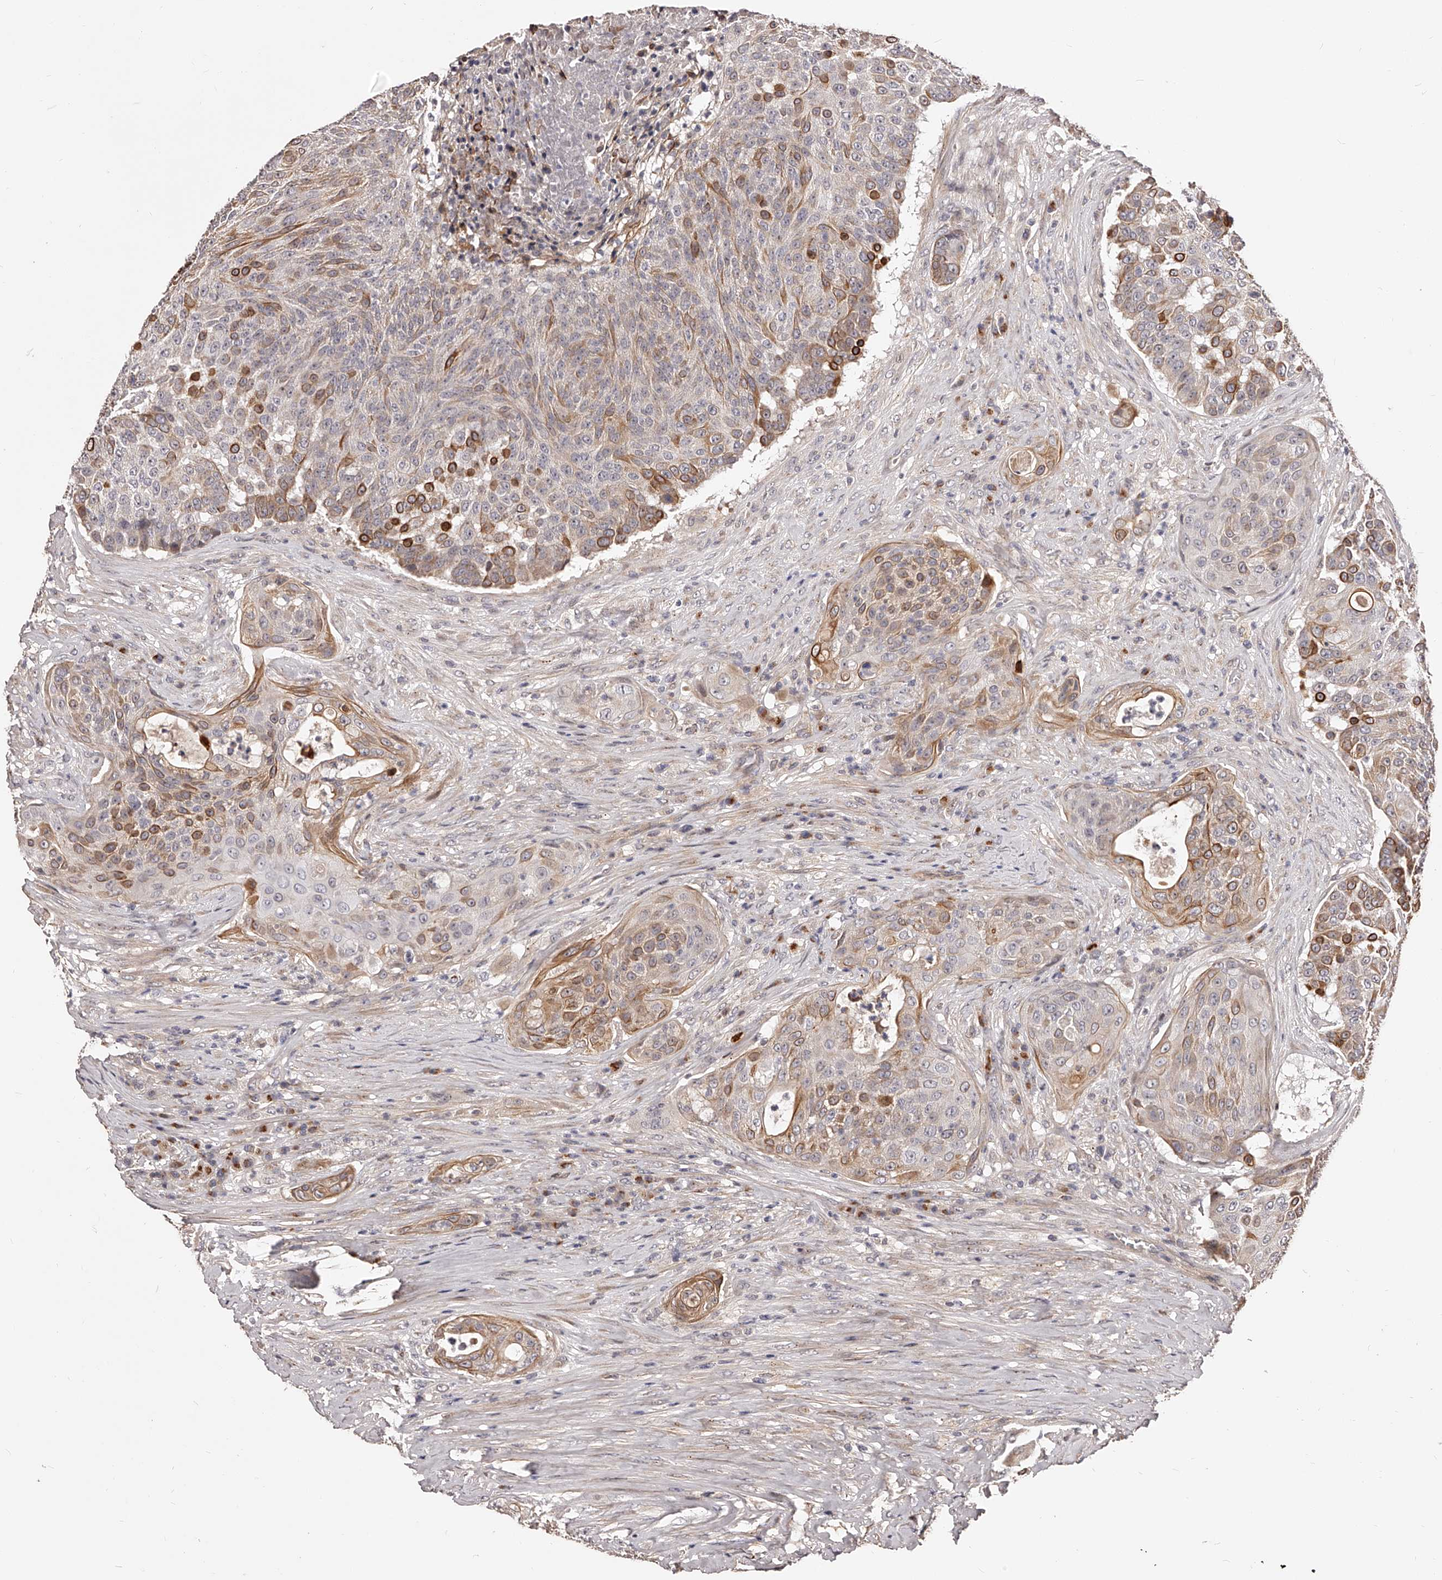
{"staining": {"intensity": "strong", "quantity": "<25%", "location": "cytoplasmic/membranous"}, "tissue": "urothelial cancer", "cell_type": "Tumor cells", "image_type": "cancer", "snomed": [{"axis": "morphology", "description": "Urothelial carcinoma, High grade"}, {"axis": "topography", "description": "Urinary bladder"}], "caption": "Immunohistochemistry (IHC) photomicrograph of neoplastic tissue: human urothelial cancer stained using immunohistochemistry (IHC) reveals medium levels of strong protein expression localized specifically in the cytoplasmic/membranous of tumor cells, appearing as a cytoplasmic/membranous brown color.", "gene": "ZNF502", "patient": {"sex": "female", "age": 63}}